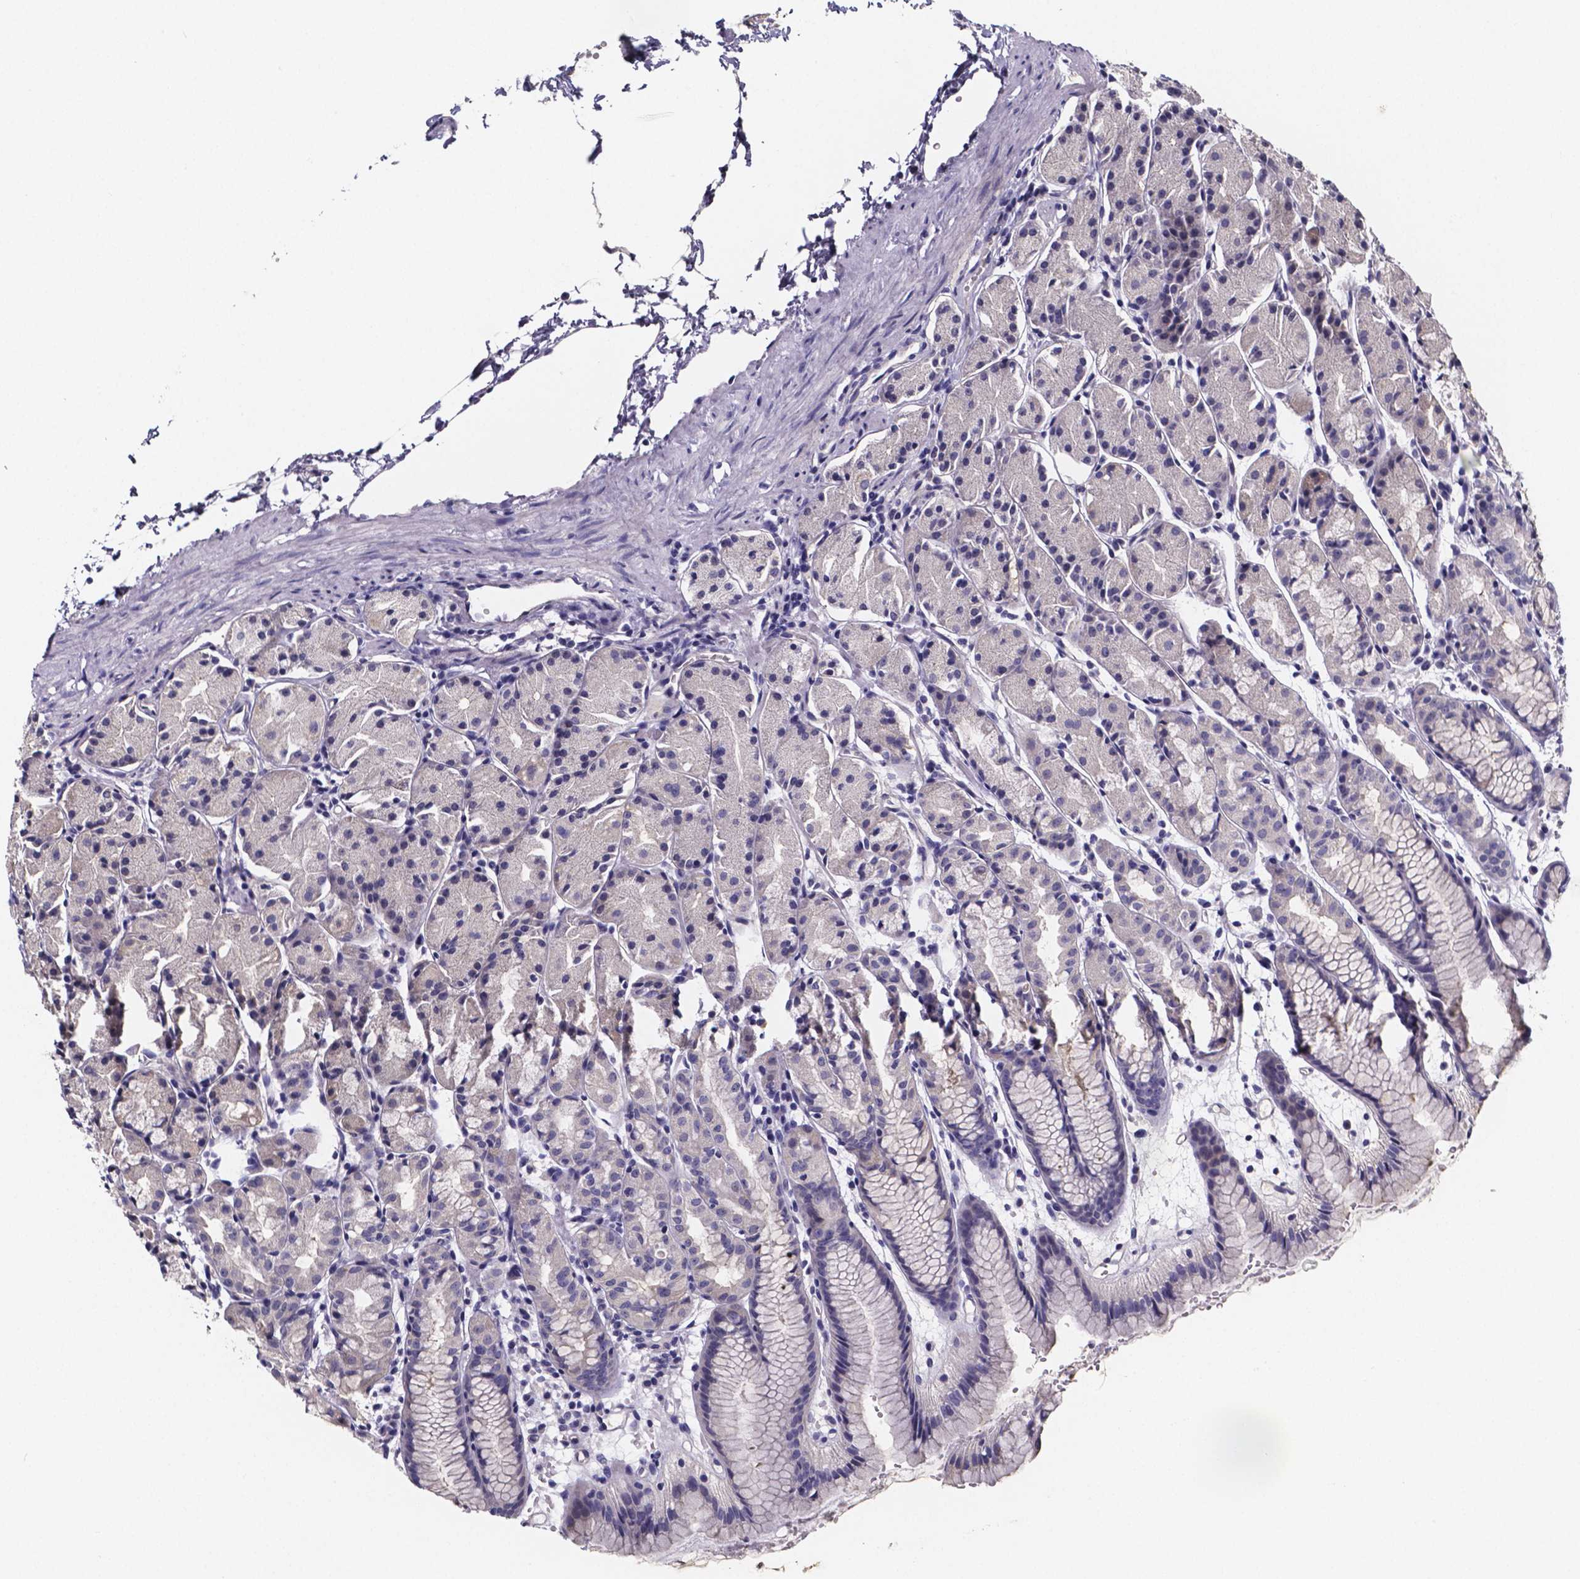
{"staining": {"intensity": "negative", "quantity": "none", "location": "none"}, "tissue": "stomach", "cell_type": "Glandular cells", "image_type": "normal", "snomed": [{"axis": "morphology", "description": "Normal tissue, NOS"}, {"axis": "topography", "description": "Stomach, upper"}], "caption": "Stomach stained for a protein using IHC shows no staining glandular cells.", "gene": "IZUMO1", "patient": {"sex": "male", "age": 47}}